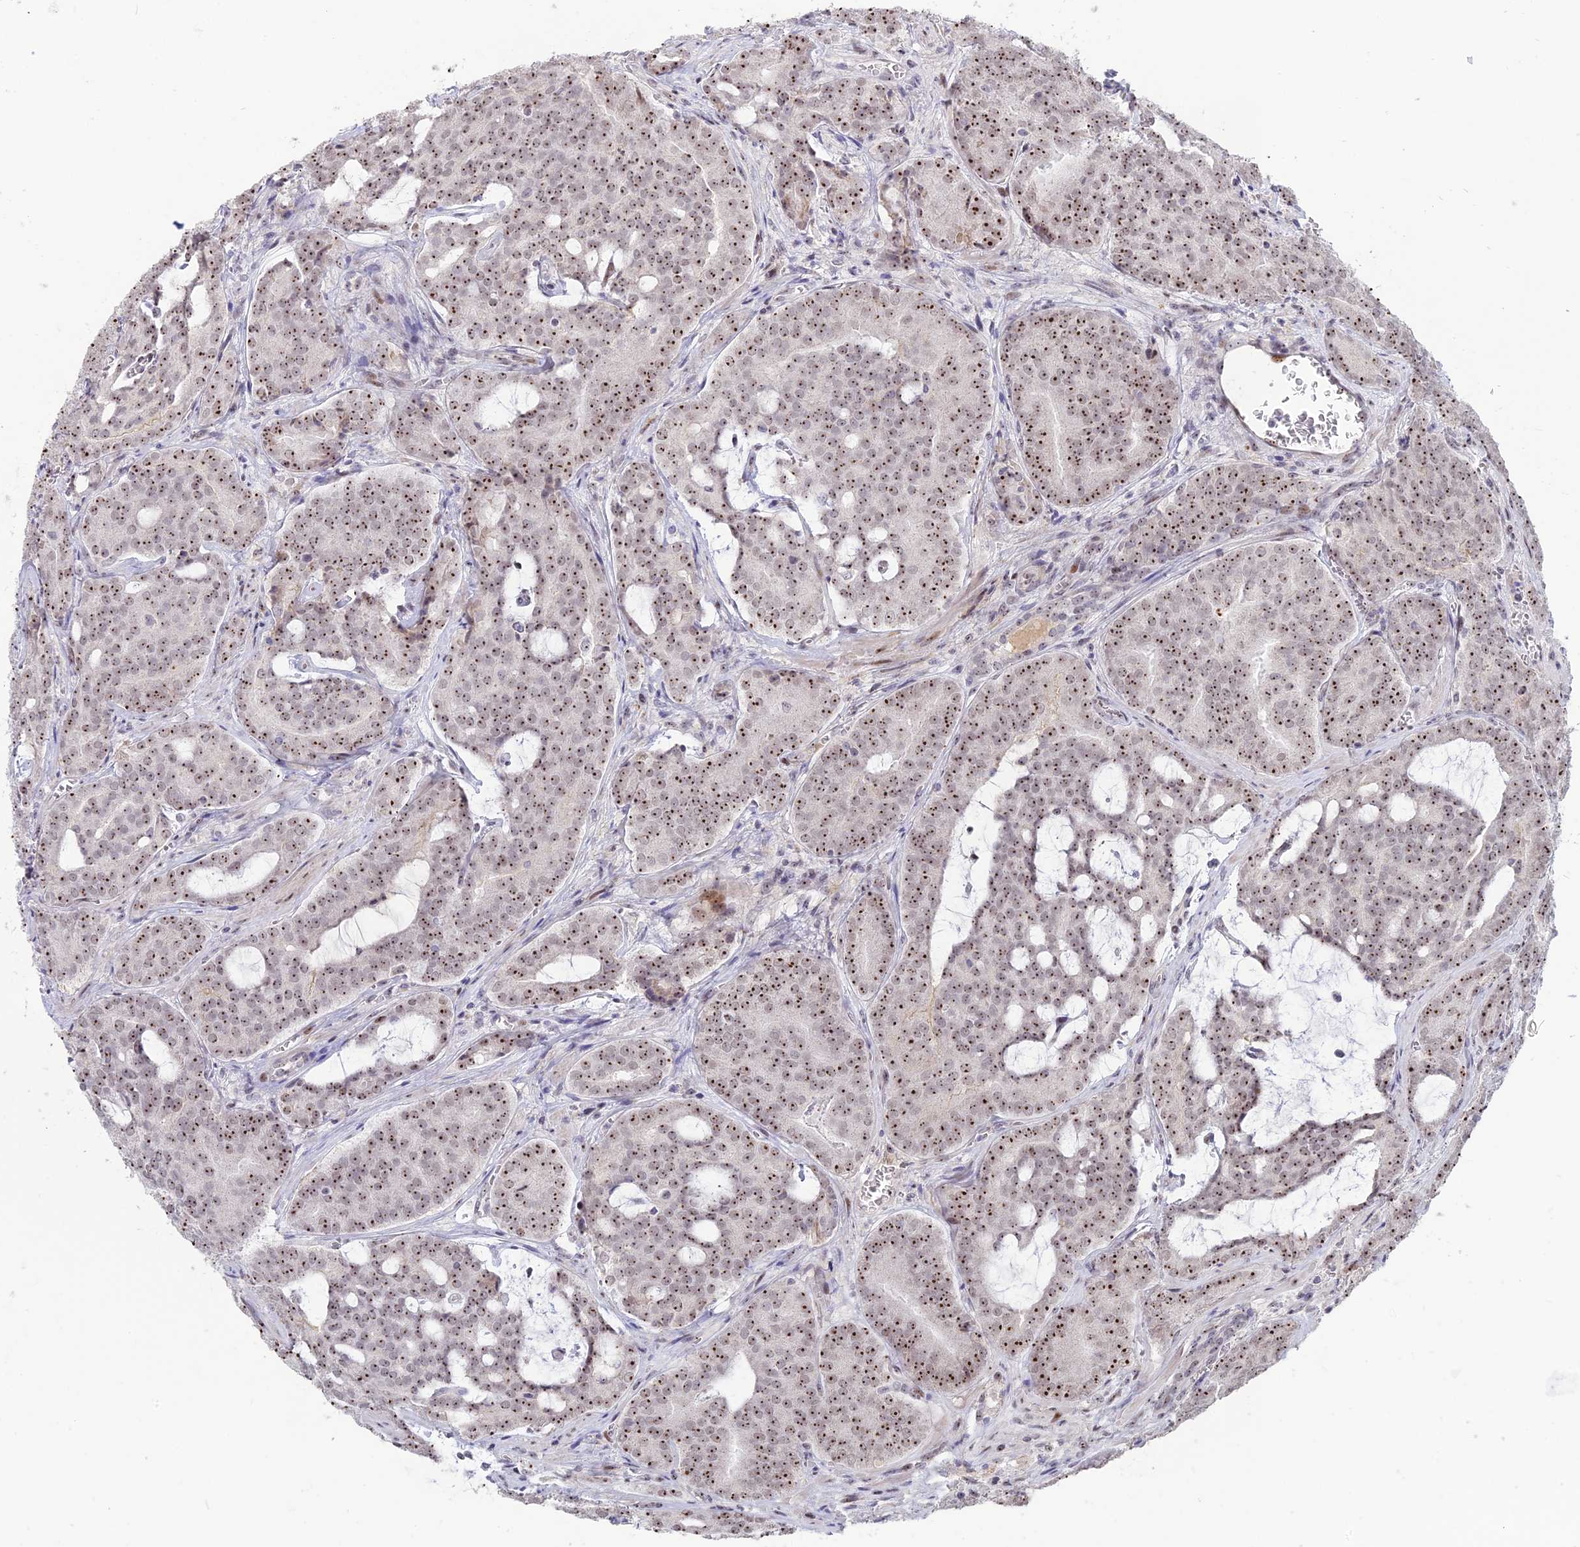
{"staining": {"intensity": "strong", "quantity": ">75%", "location": "nuclear"}, "tissue": "prostate cancer", "cell_type": "Tumor cells", "image_type": "cancer", "snomed": [{"axis": "morphology", "description": "Adenocarcinoma, High grade"}, {"axis": "topography", "description": "Prostate"}], "caption": "IHC image of neoplastic tissue: human prostate cancer stained using immunohistochemistry (IHC) reveals high levels of strong protein expression localized specifically in the nuclear of tumor cells, appearing as a nuclear brown color.", "gene": "FAM131A", "patient": {"sex": "male", "age": 55}}